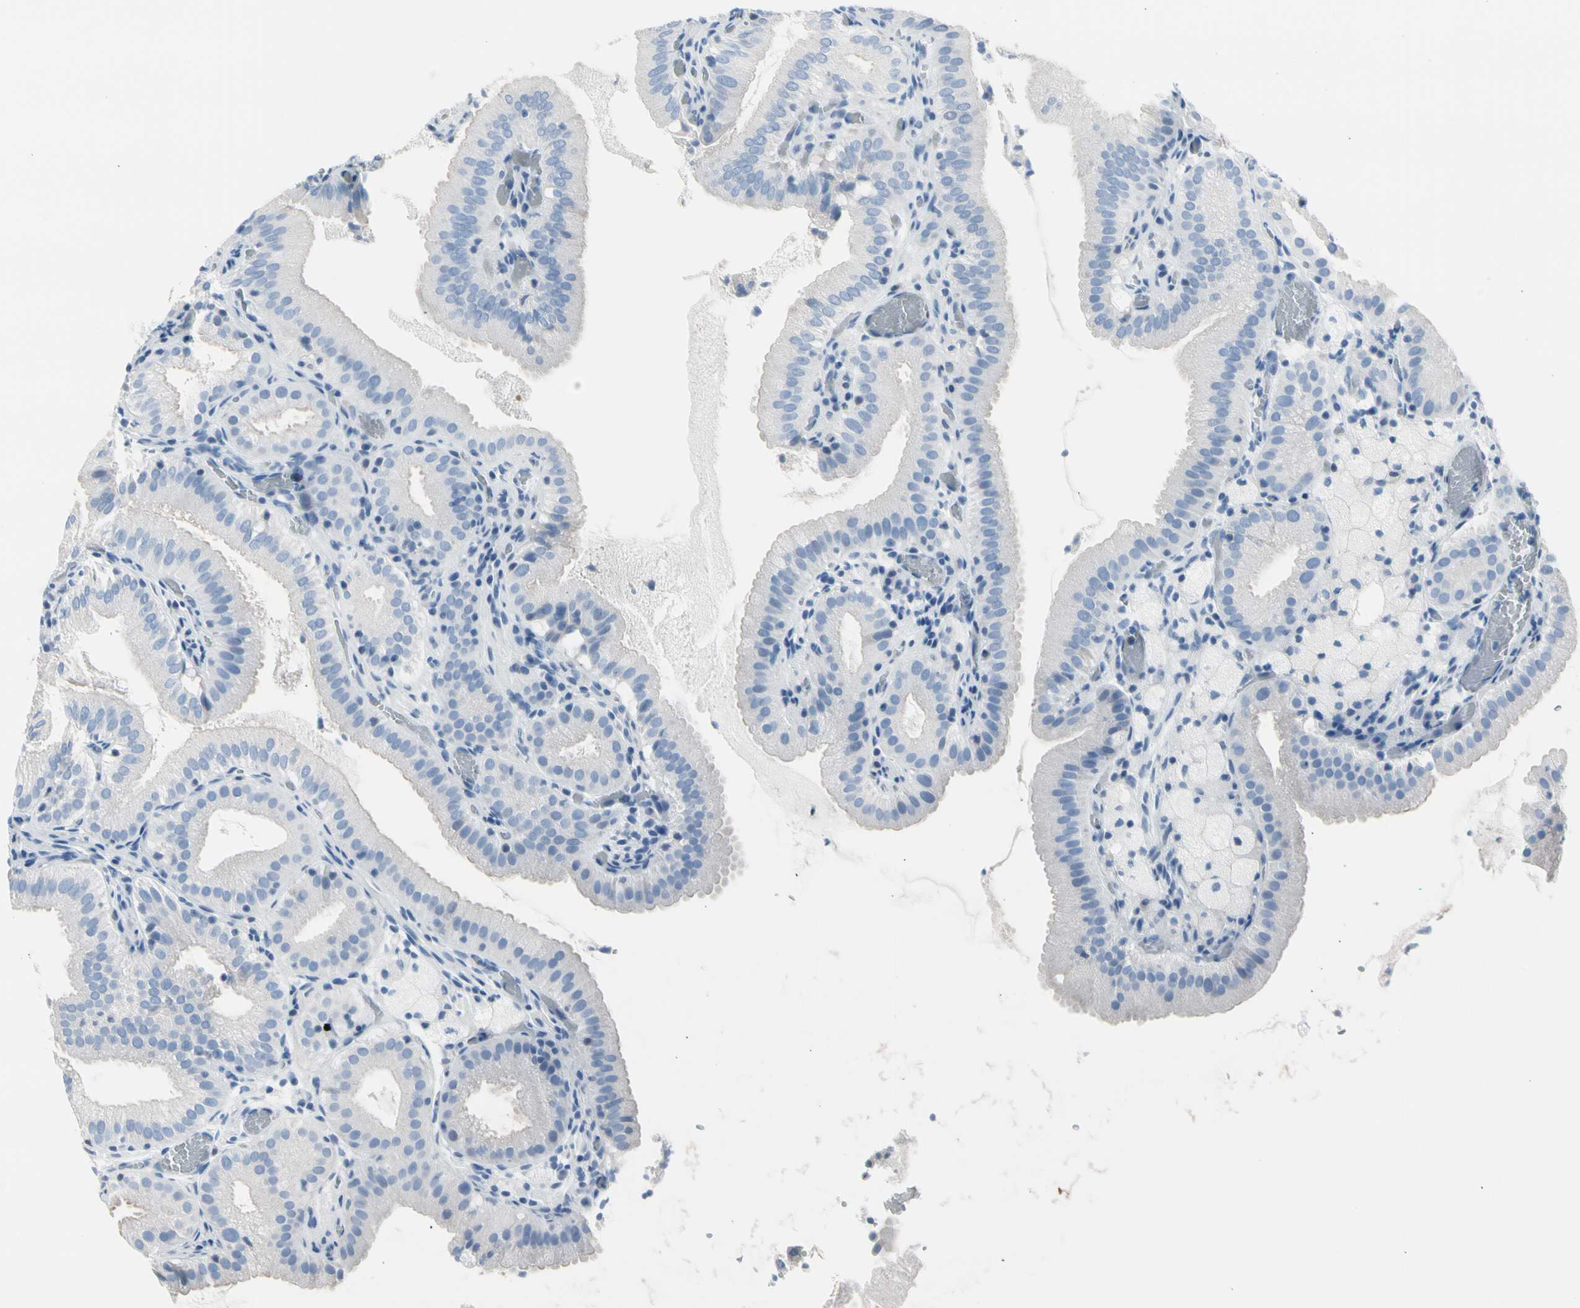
{"staining": {"intensity": "negative", "quantity": "none", "location": "none"}, "tissue": "gallbladder", "cell_type": "Glandular cells", "image_type": "normal", "snomed": [{"axis": "morphology", "description": "Normal tissue, NOS"}, {"axis": "topography", "description": "Gallbladder"}], "caption": "A photomicrograph of gallbladder stained for a protein displays no brown staining in glandular cells. Nuclei are stained in blue.", "gene": "TPO", "patient": {"sex": "male", "age": 54}}